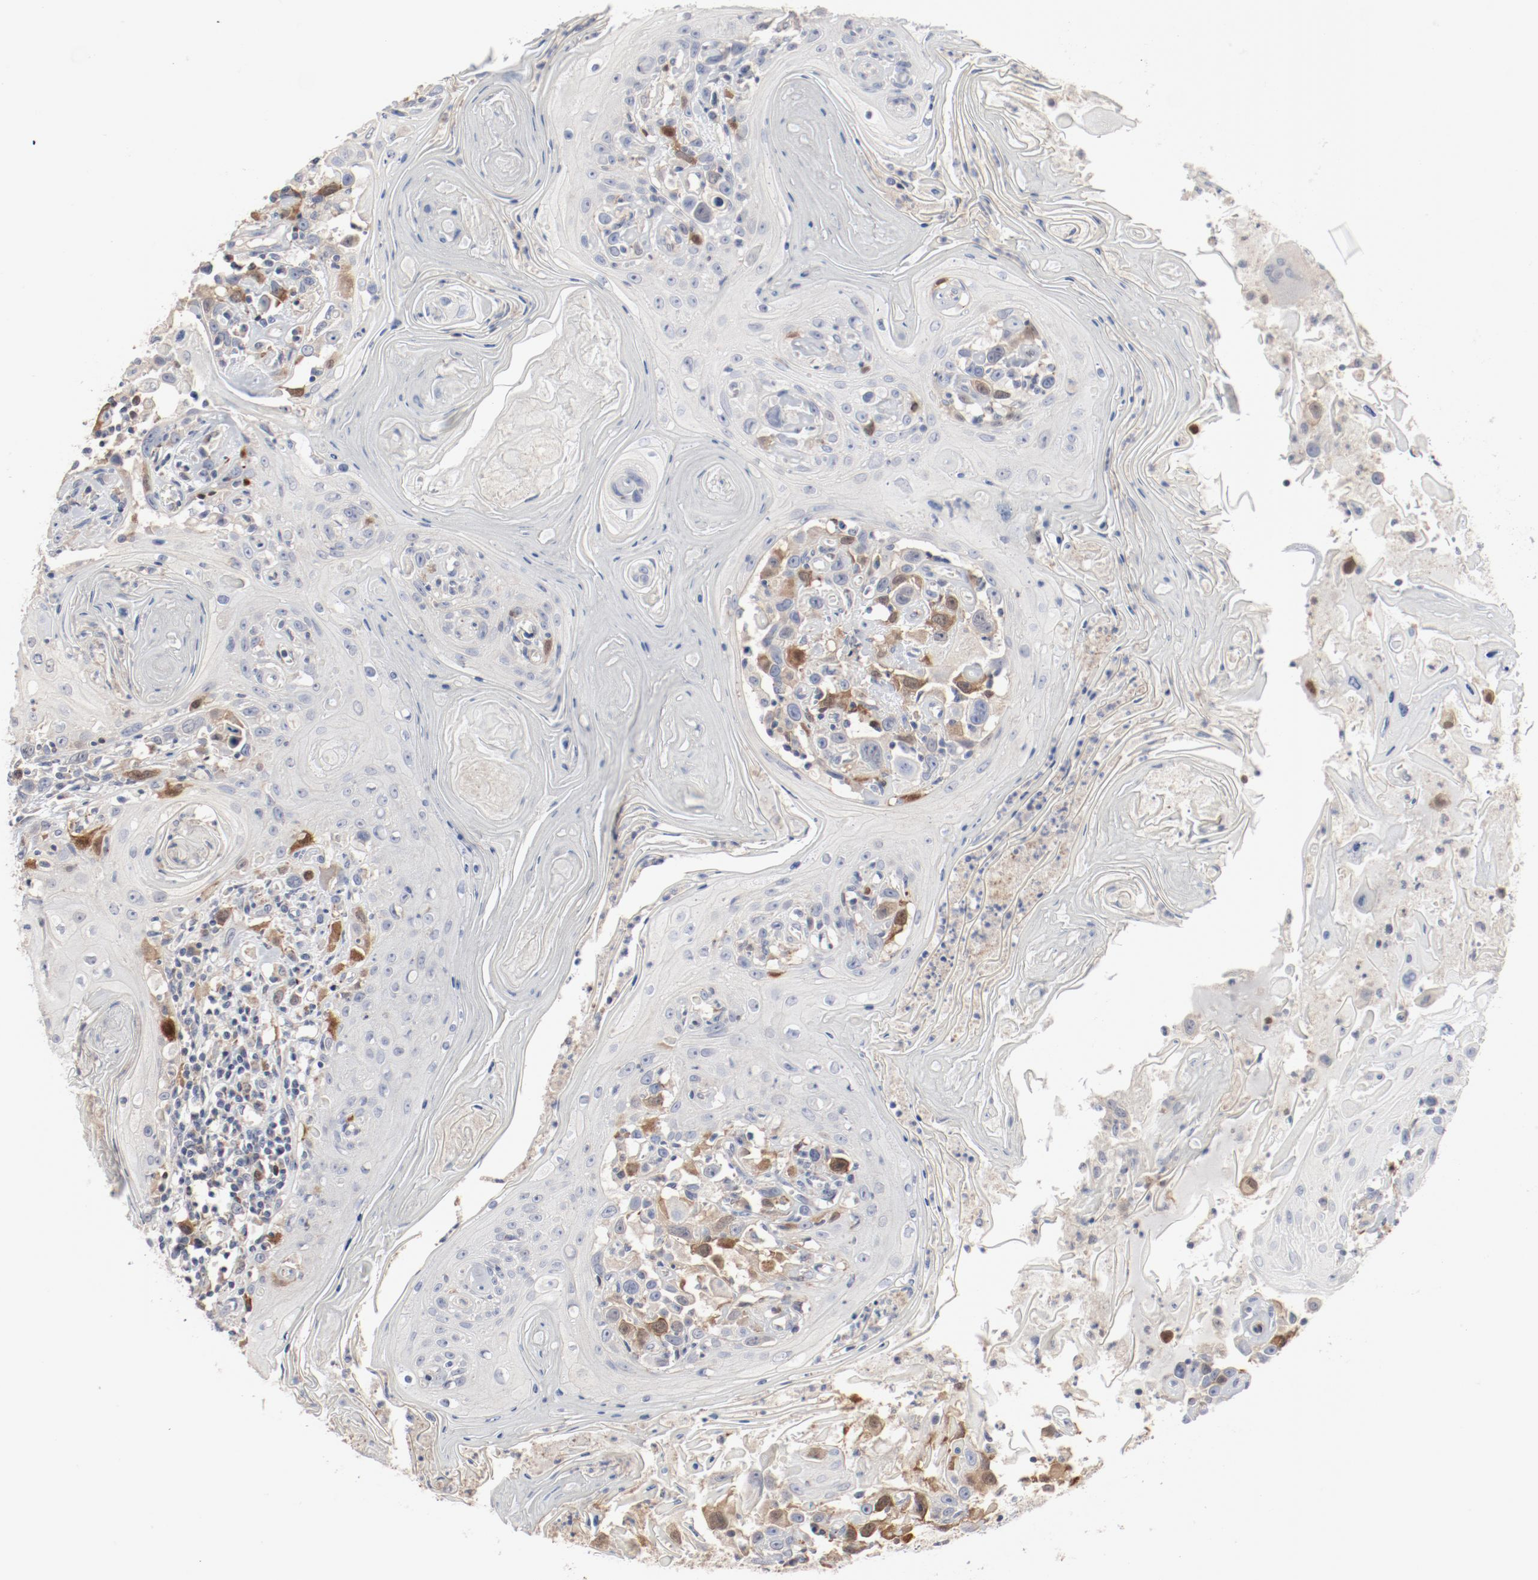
{"staining": {"intensity": "moderate", "quantity": ">75%", "location": "cytoplasmic/membranous,nuclear"}, "tissue": "head and neck cancer", "cell_type": "Tumor cells", "image_type": "cancer", "snomed": [{"axis": "morphology", "description": "Squamous cell carcinoma, NOS"}, {"axis": "topography", "description": "Oral tissue"}, {"axis": "topography", "description": "Head-Neck"}], "caption": "Immunohistochemistry (IHC) histopathology image of neoplastic tissue: human squamous cell carcinoma (head and neck) stained using immunohistochemistry (IHC) shows medium levels of moderate protein expression localized specifically in the cytoplasmic/membranous and nuclear of tumor cells, appearing as a cytoplasmic/membranous and nuclear brown color.", "gene": "CDK1", "patient": {"sex": "female", "age": 76}}